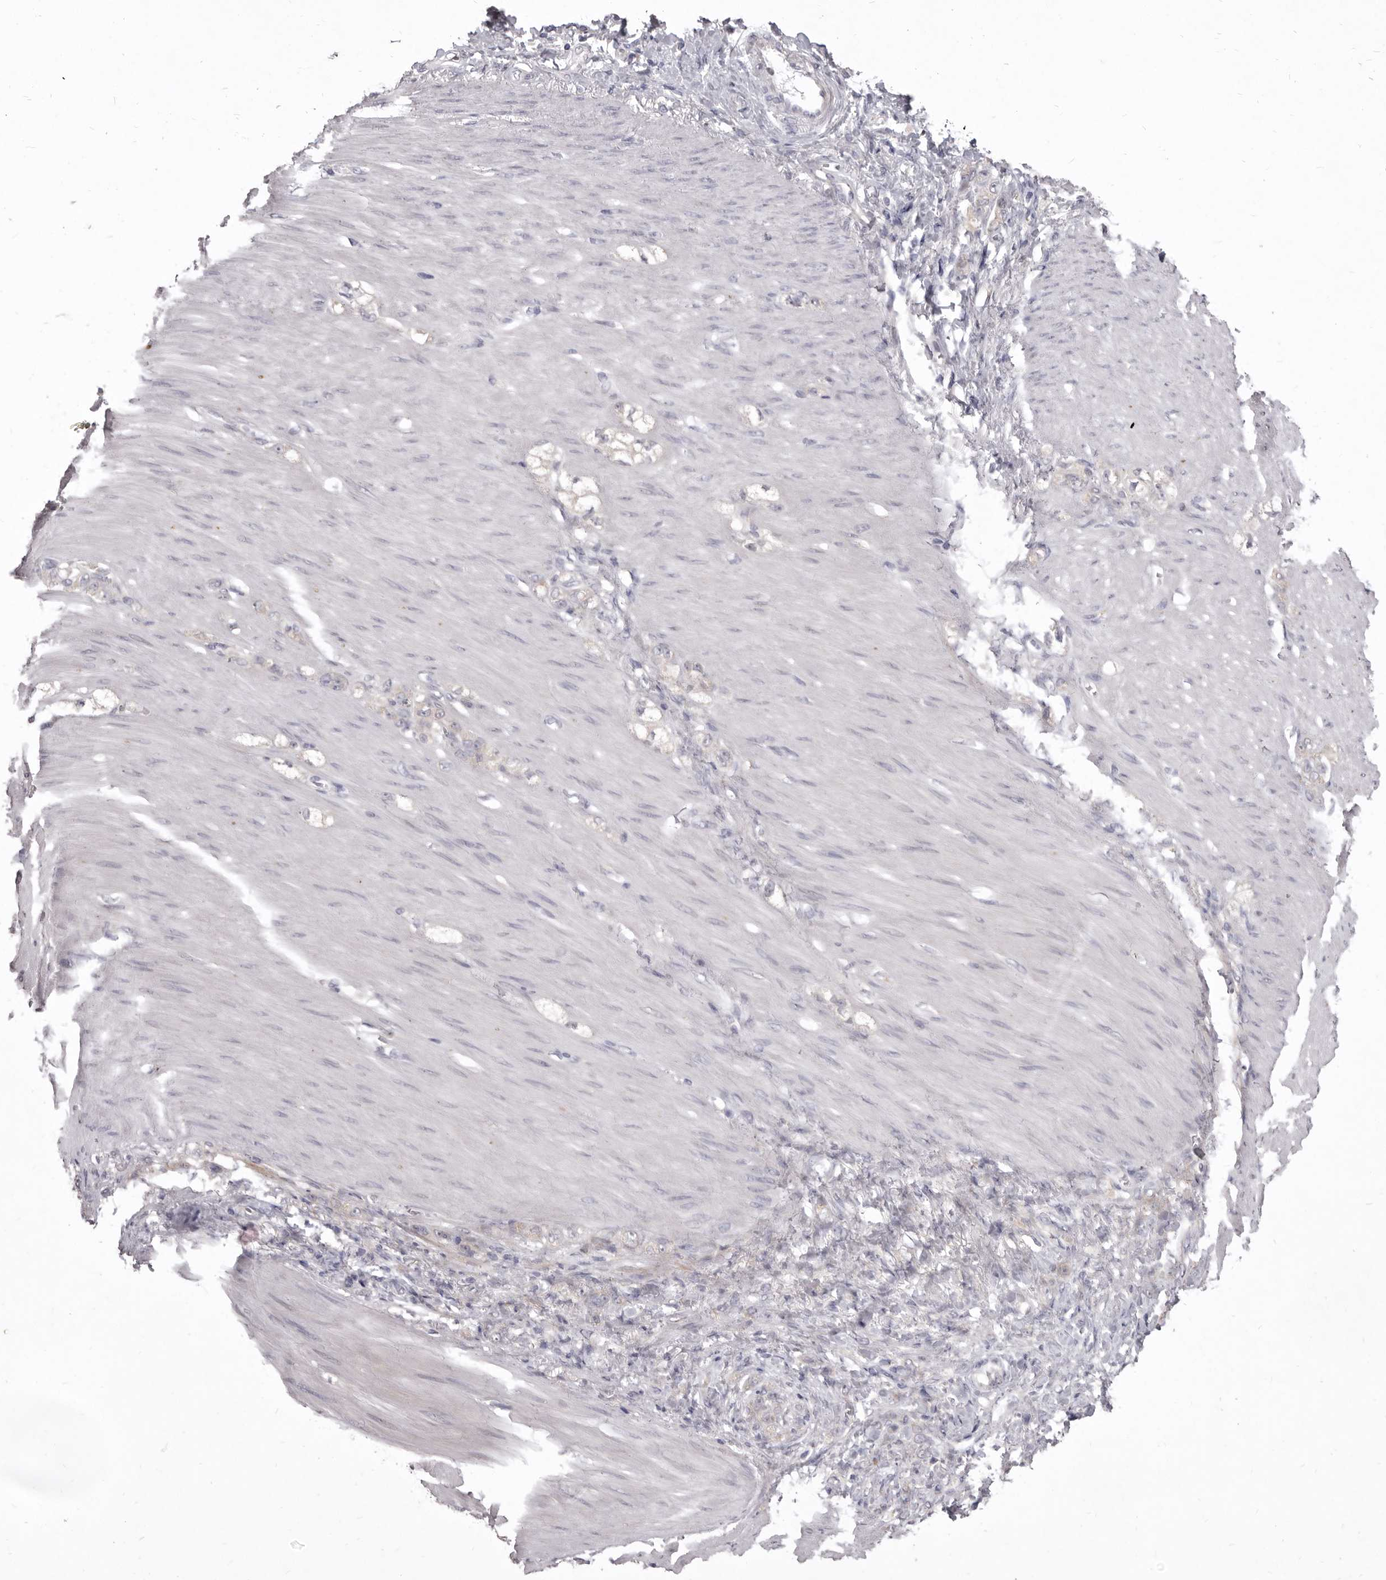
{"staining": {"intensity": "weak", "quantity": "<25%", "location": "cytoplasmic/membranous"}, "tissue": "stomach cancer", "cell_type": "Tumor cells", "image_type": "cancer", "snomed": [{"axis": "morphology", "description": "Normal tissue, NOS"}, {"axis": "morphology", "description": "Adenocarcinoma, NOS"}, {"axis": "topography", "description": "Stomach"}], "caption": "The image exhibits no significant positivity in tumor cells of stomach cancer (adenocarcinoma). (Stains: DAB immunohistochemistry with hematoxylin counter stain, Microscopy: brightfield microscopy at high magnification).", "gene": "P2RX6", "patient": {"sex": "male", "age": 82}}